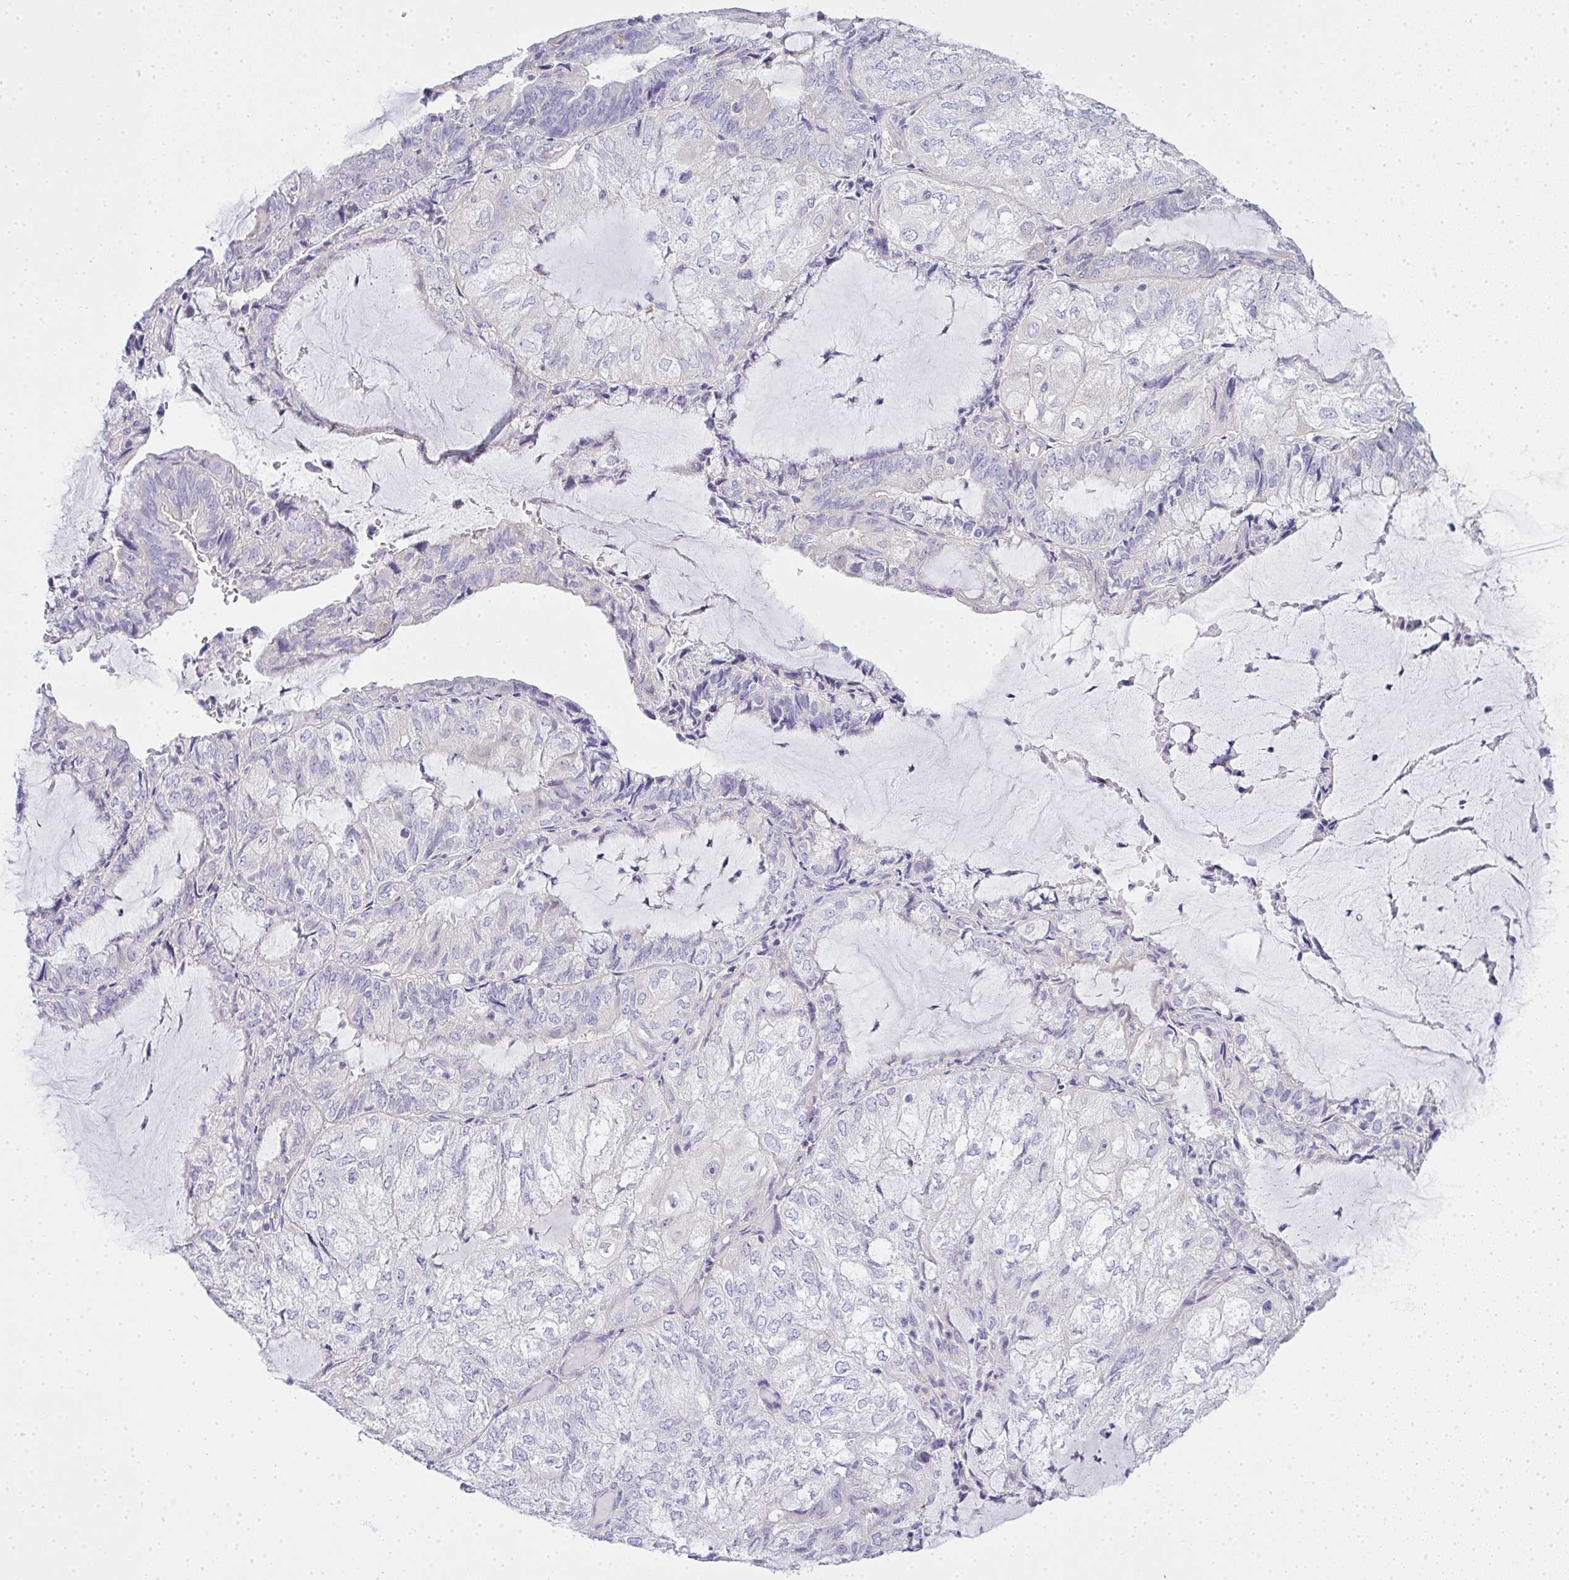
{"staining": {"intensity": "negative", "quantity": "none", "location": "none"}, "tissue": "endometrial cancer", "cell_type": "Tumor cells", "image_type": "cancer", "snomed": [{"axis": "morphology", "description": "Adenocarcinoma, NOS"}, {"axis": "topography", "description": "Endometrium"}], "caption": "Immunohistochemical staining of human endometrial cancer demonstrates no significant staining in tumor cells.", "gene": "GSDMB", "patient": {"sex": "female", "age": 81}}